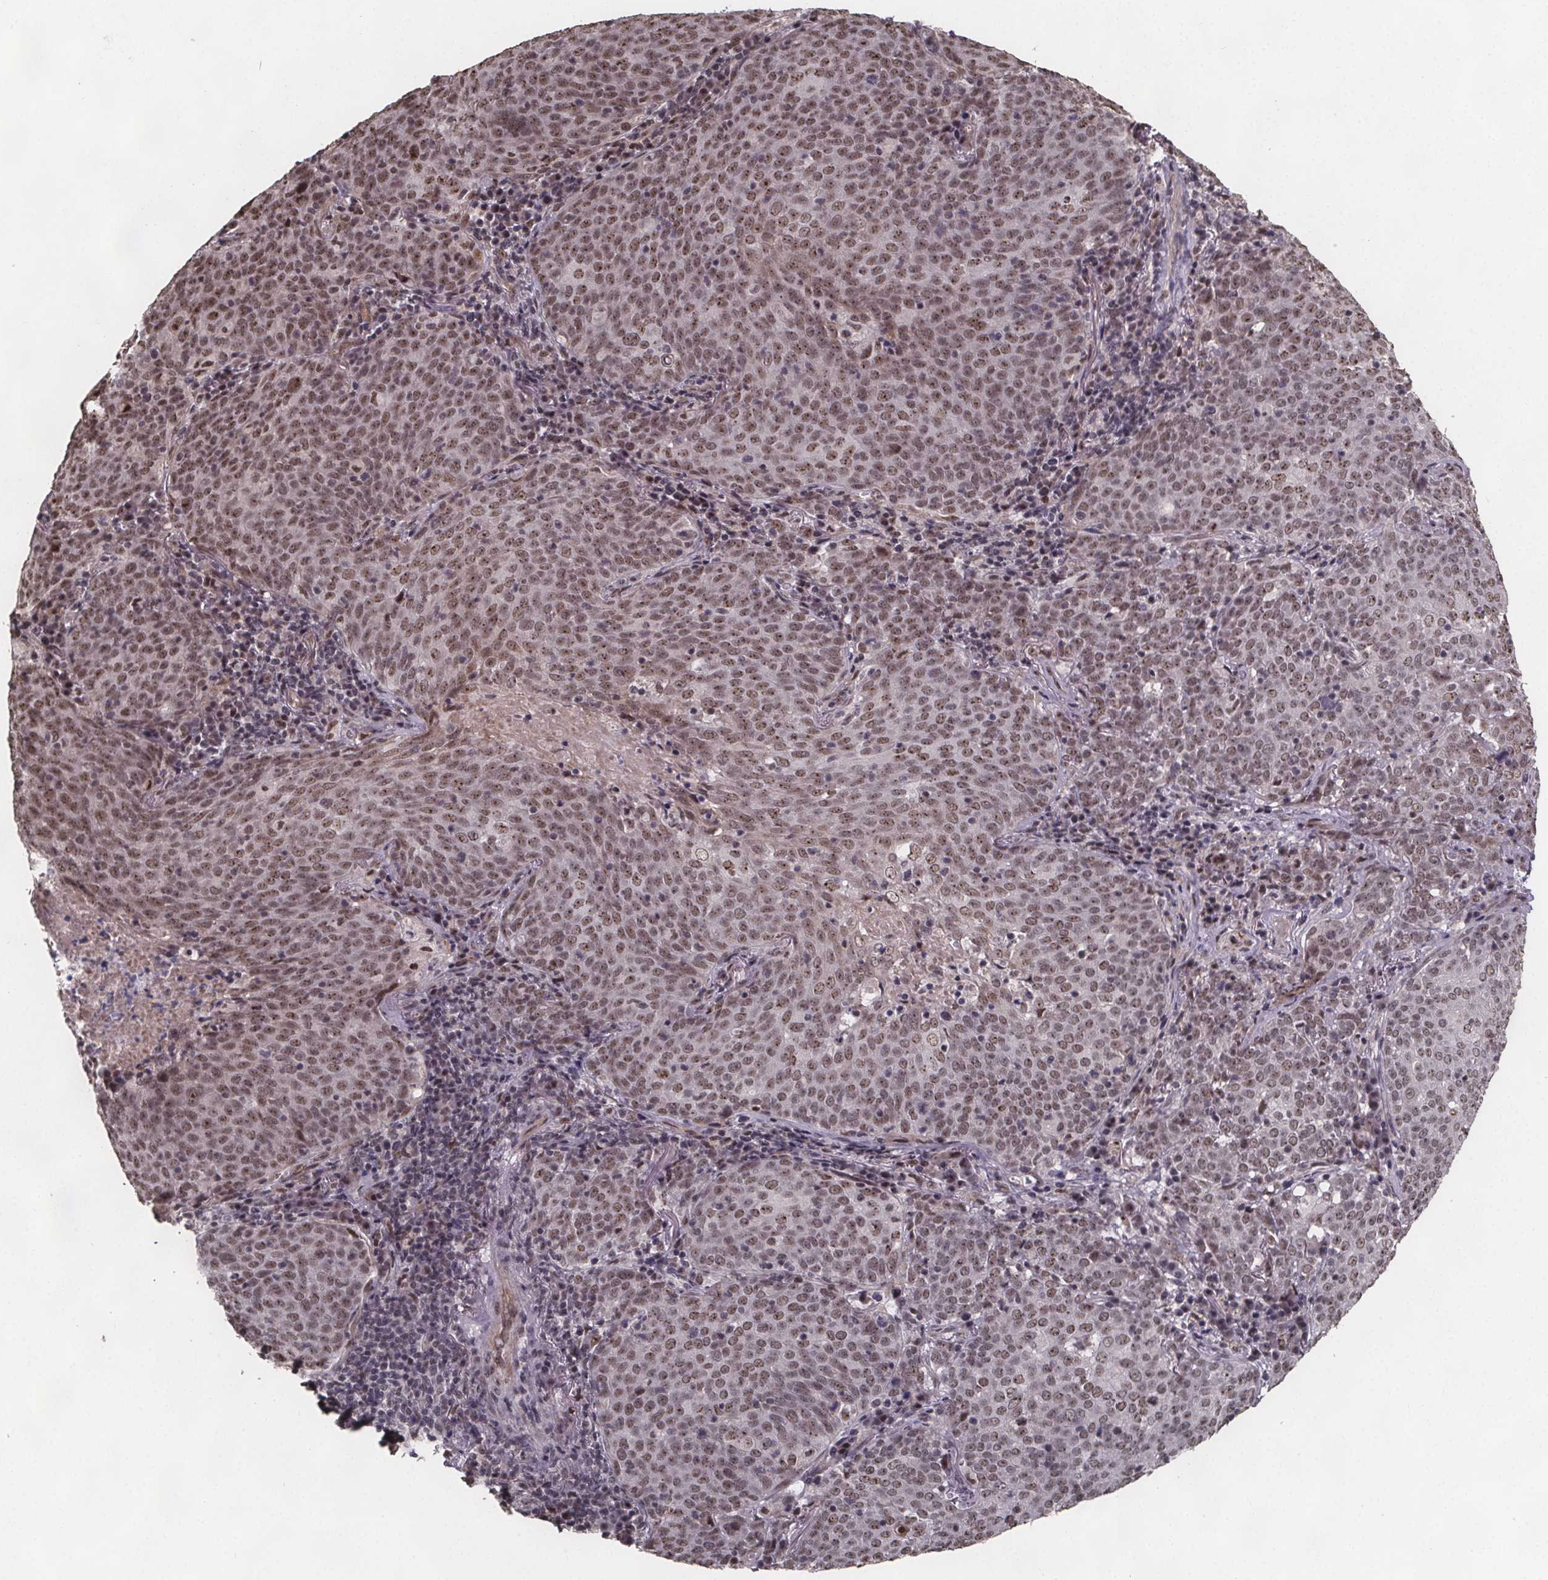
{"staining": {"intensity": "moderate", "quantity": ">75%", "location": "nuclear"}, "tissue": "lung cancer", "cell_type": "Tumor cells", "image_type": "cancer", "snomed": [{"axis": "morphology", "description": "Squamous cell carcinoma, NOS"}, {"axis": "topography", "description": "Lung"}], "caption": "The photomicrograph displays immunohistochemical staining of lung squamous cell carcinoma. There is moderate nuclear expression is seen in approximately >75% of tumor cells. The protein of interest is shown in brown color, while the nuclei are stained blue.", "gene": "U2SURP", "patient": {"sex": "male", "age": 82}}